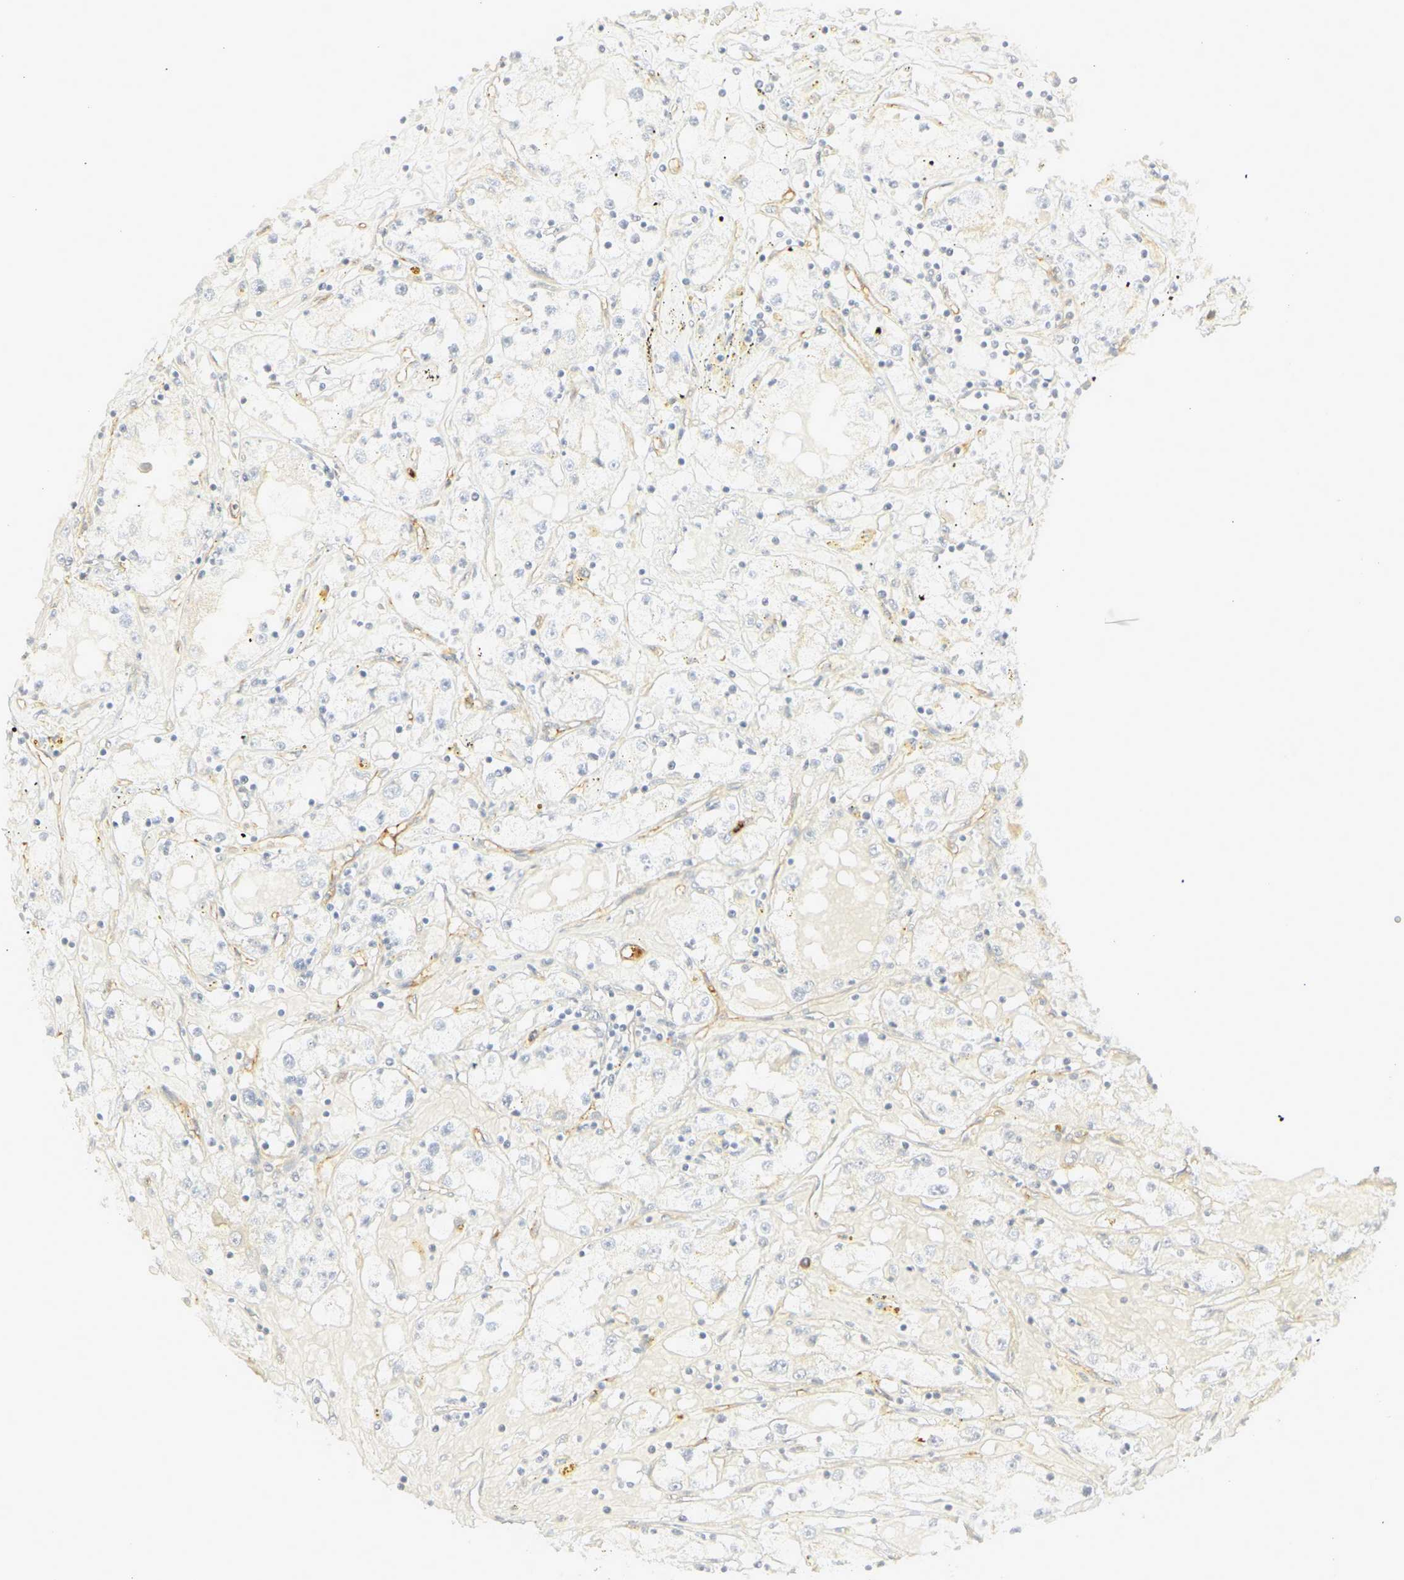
{"staining": {"intensity": "negative", "quantity": "none", "location": "none"}, "tissue": "renal cancer", "cell_type": "Tumor cells", "image_type": "cancer", "snomed": [{"axis": "morphology", "description": "Adenocarcinoma, NOS"}, {"axis": "topography", "description": "Kidney"}], "caption": "The photomicrograph reveals no significant positivity in tumor cells of renal cancer.", "gene": "CEACAM5", "patient": {"sex": "male", "age": 56}}